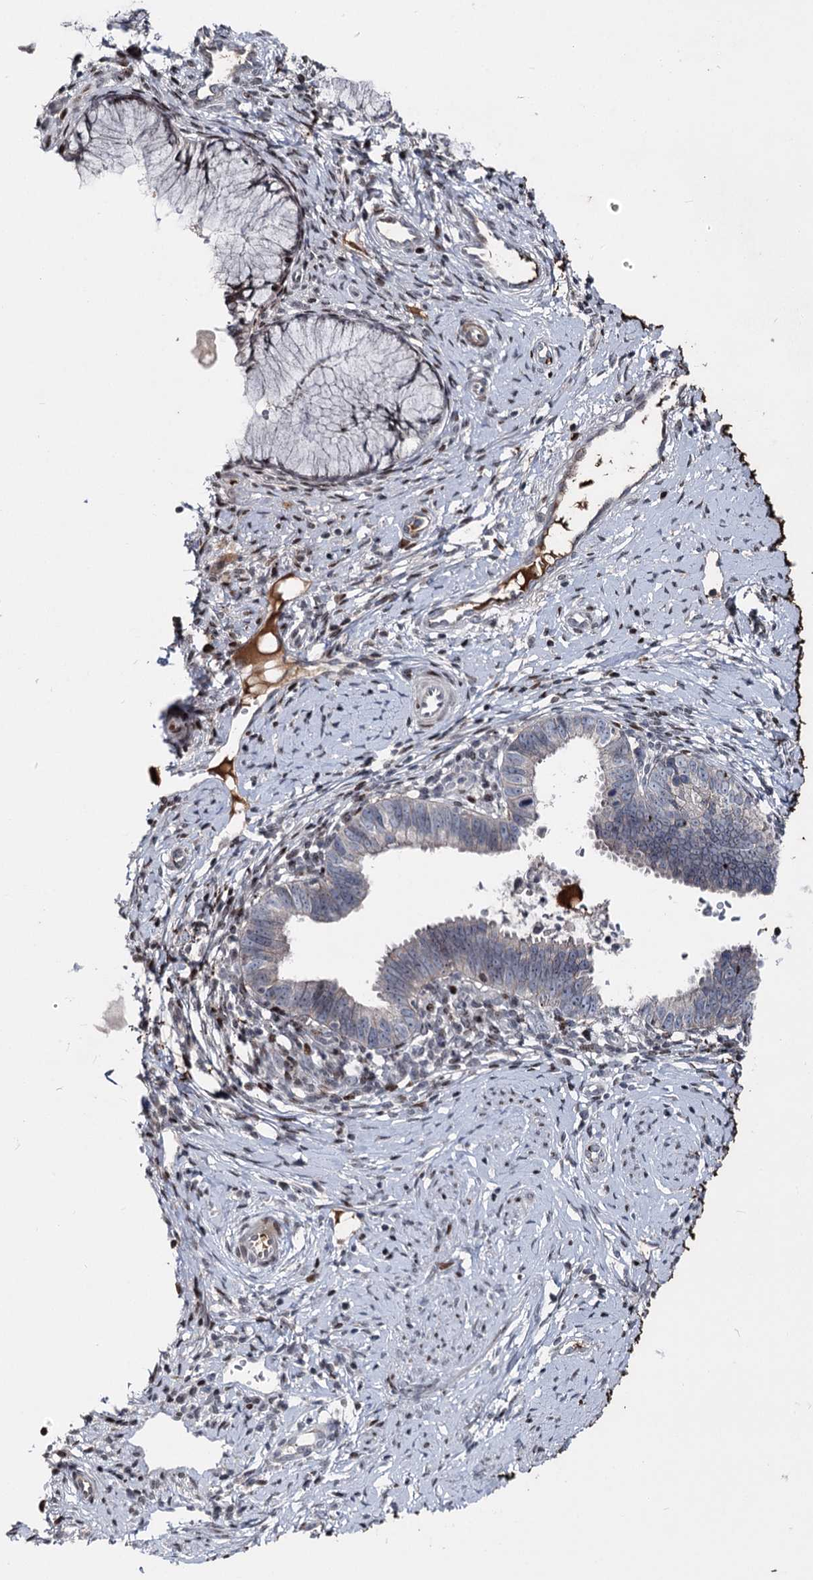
{"staining": {"intensity": "negative", "quantity": "none", "location": "none"}, "tissue": "cervical cancer", "cell_type": "Tumor cells", "image_type": "cancer", "snomed": [{"axis": "morphology", "description": "Adenocarcinoma, NOS"}, {"axis": "topography", "description": "Cervix"}], "caption": "Cervical cancer was stained to show a protein in brown. There is no significant staining in tumor cells.", "gene": "ITFG2", "patient": {"sex": "female", "age": 36}}